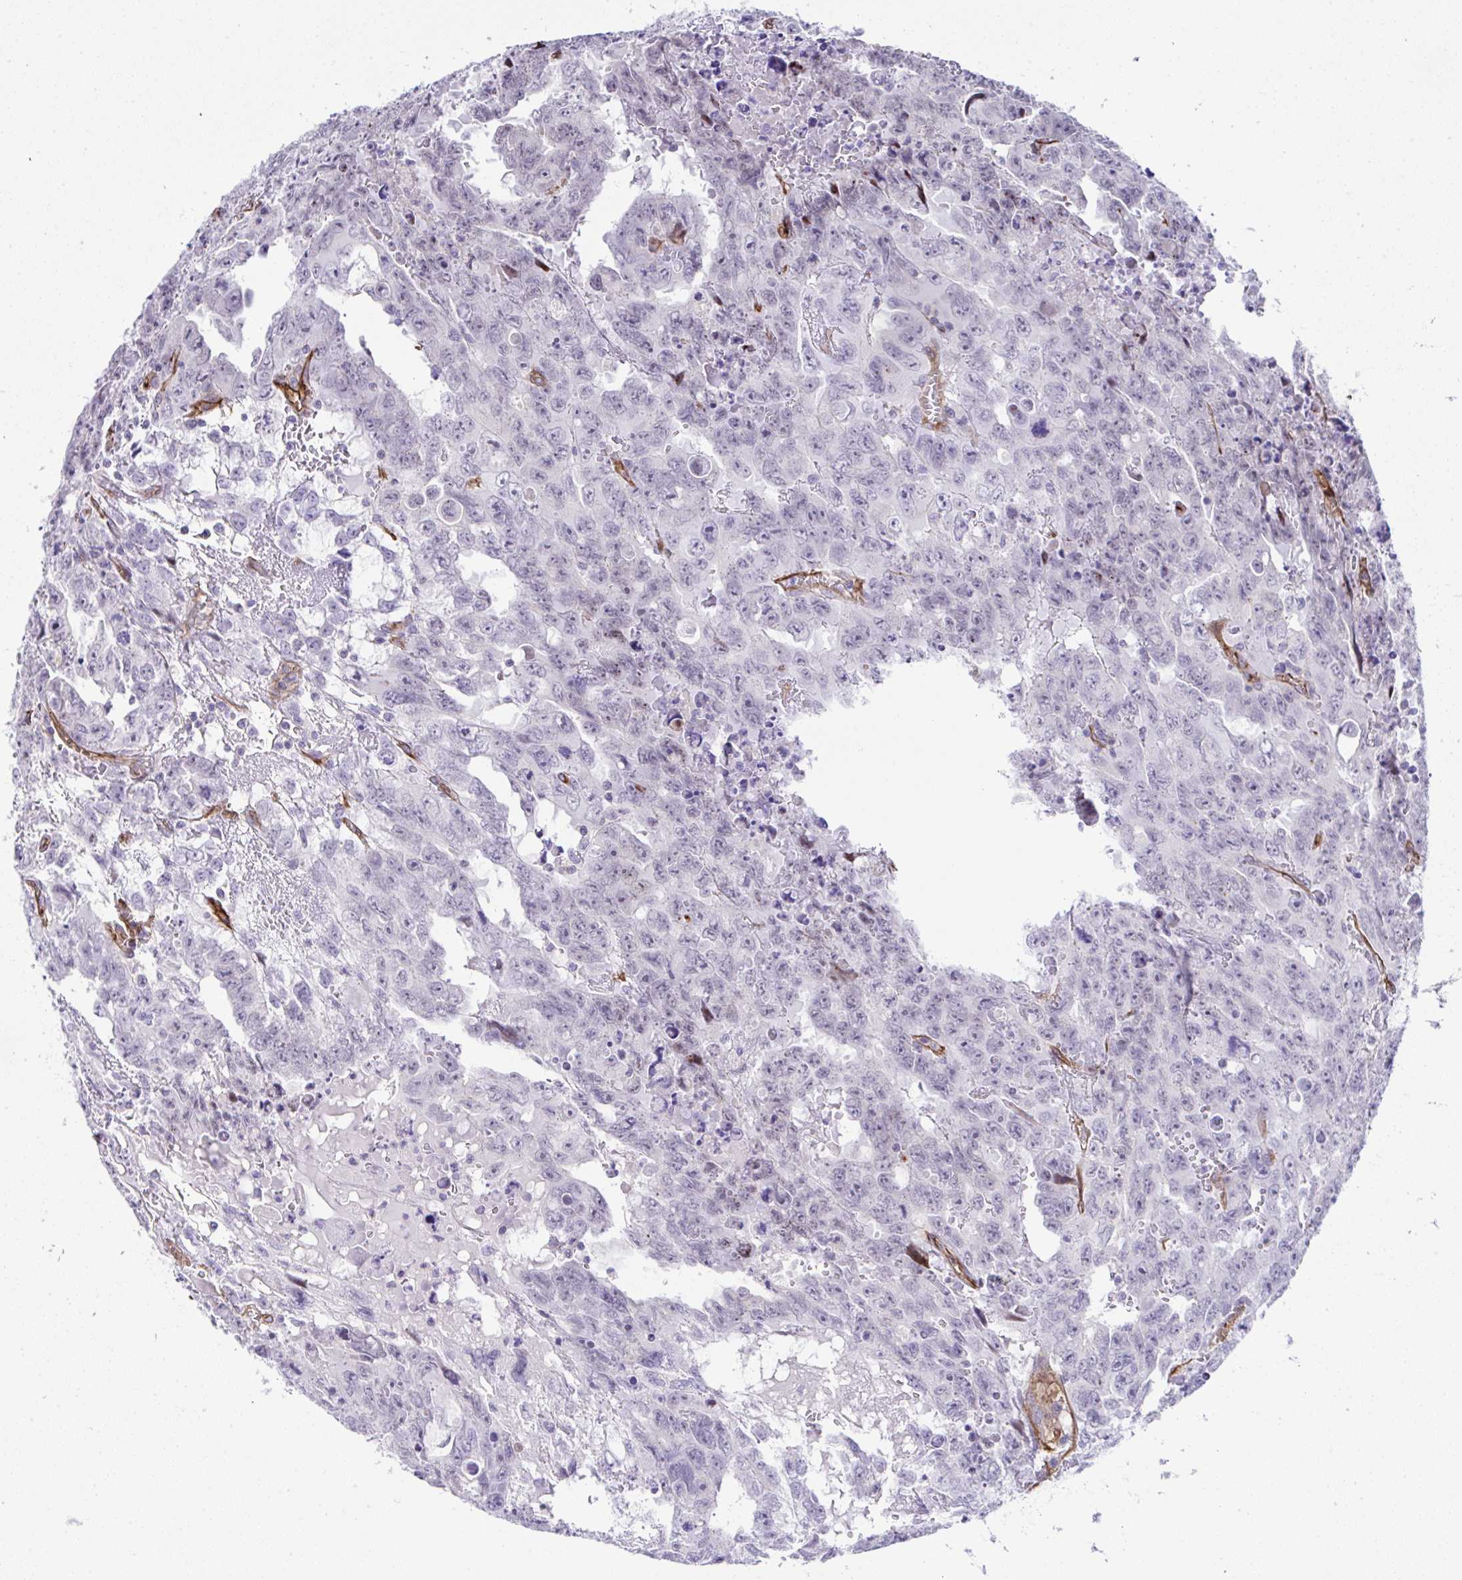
{"staining": {"intensity": "negative", "quantity": "none", "location": "none"}, "tissue": "testis cancer", "cell_type": "Tumor cells", "image_type": "cancer", "snomed": [{"axis": "morphology", "description": "Carcinoma, Embryonal, NOS"}, {"axis": "topography", "description": "Testis"}], "caption": "The image shows no staining of tumor cells in testis cancer.", "gene": "FBXO34", "patient": {"sex": "male", "age": 24}}